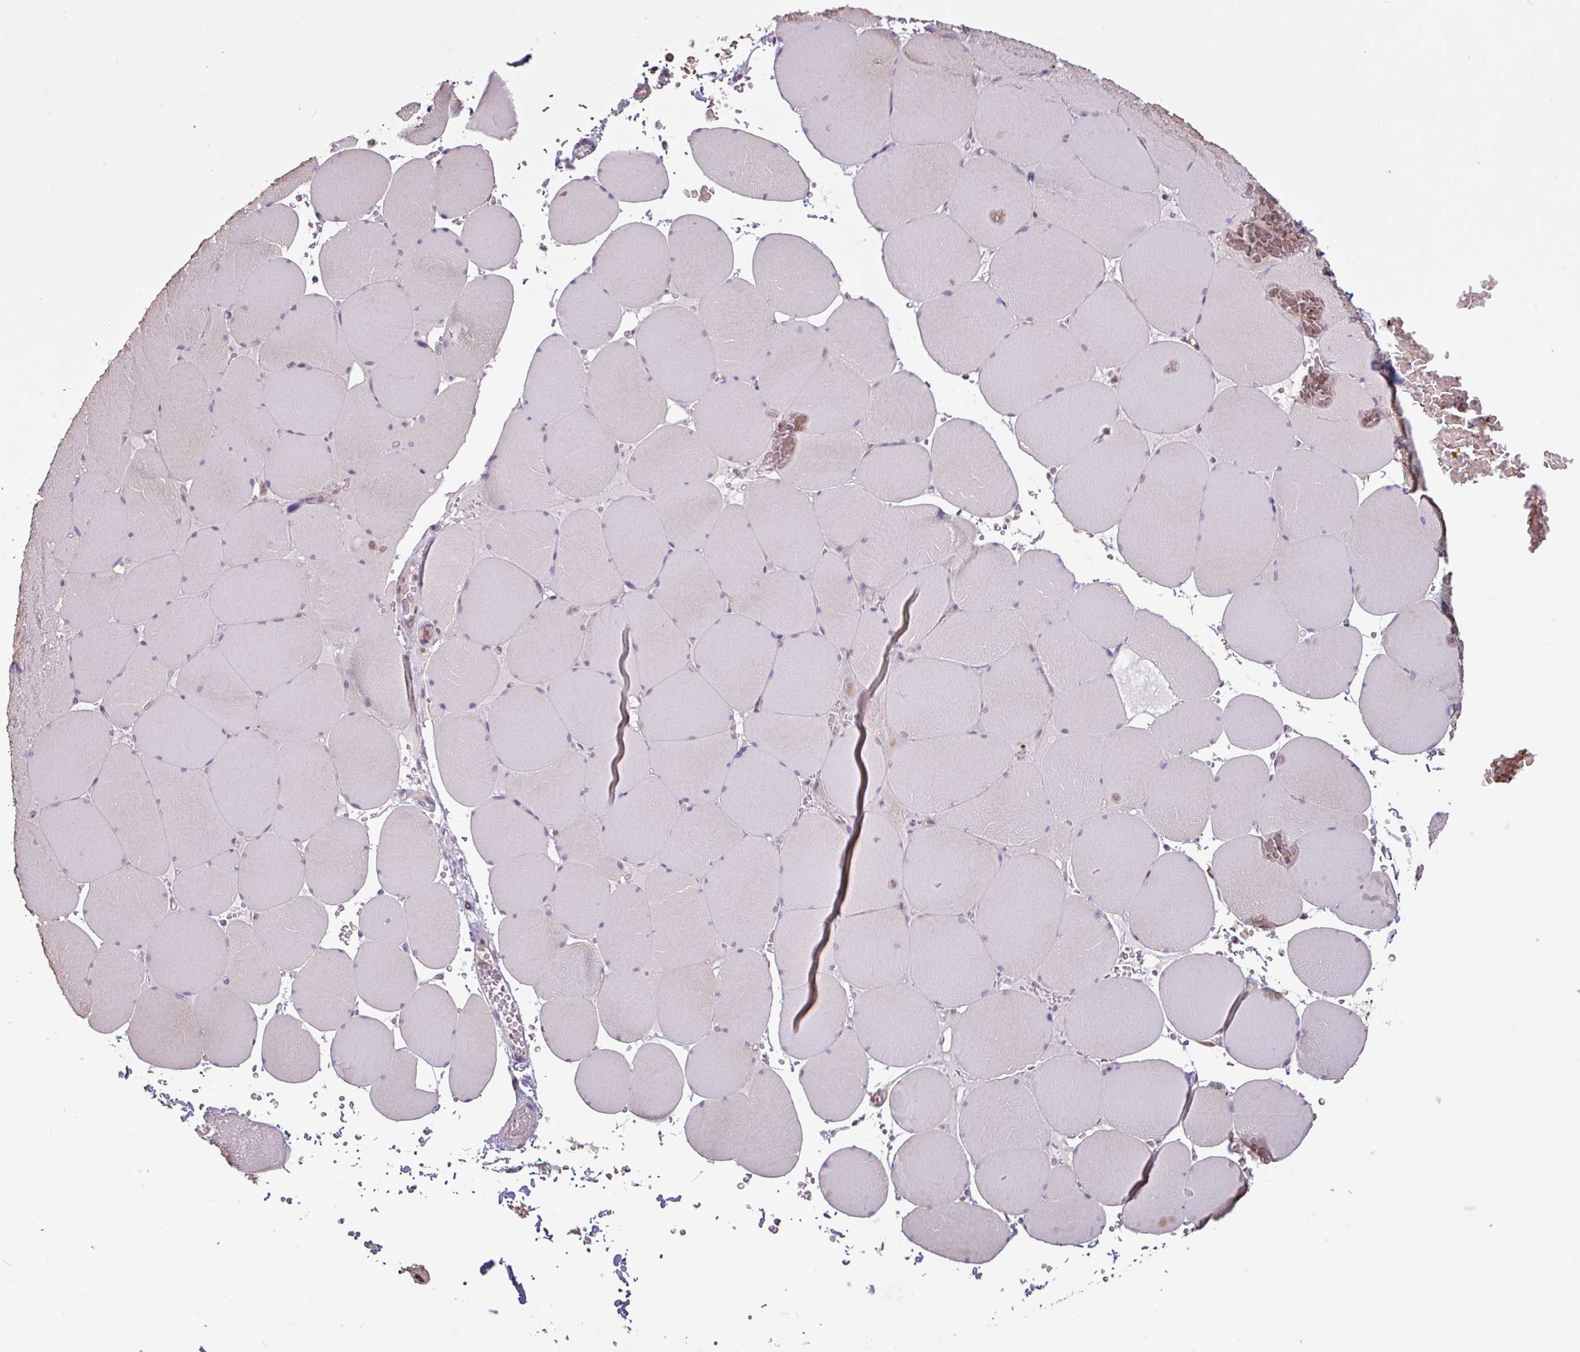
{"staining": {"intensity": "weak", "quantity": "<25%", "location": "cytoplasmic/membranous"}, "tissue": "skeletal muscle", "cell_type": "Myocytes", "image_type": "normal", "snomed": [{"axis": "morphology", "description": "Normal tissue, NOS"}, {"axis": "topography", "description": "Skeletal muscle"}, {"axis": "topography", "description": "Head-Neck"}], "caption": "High power microscopy micrograph of an IHC image of unremarkable skeletal muscle, revealing no significant positivity in myocytes. (DAB (3,3'-diaminobenzidine) IHC with hematoxylin counter stain).", "gene": "SEC61G", "patient": {"sex": "male", "age": 66}}